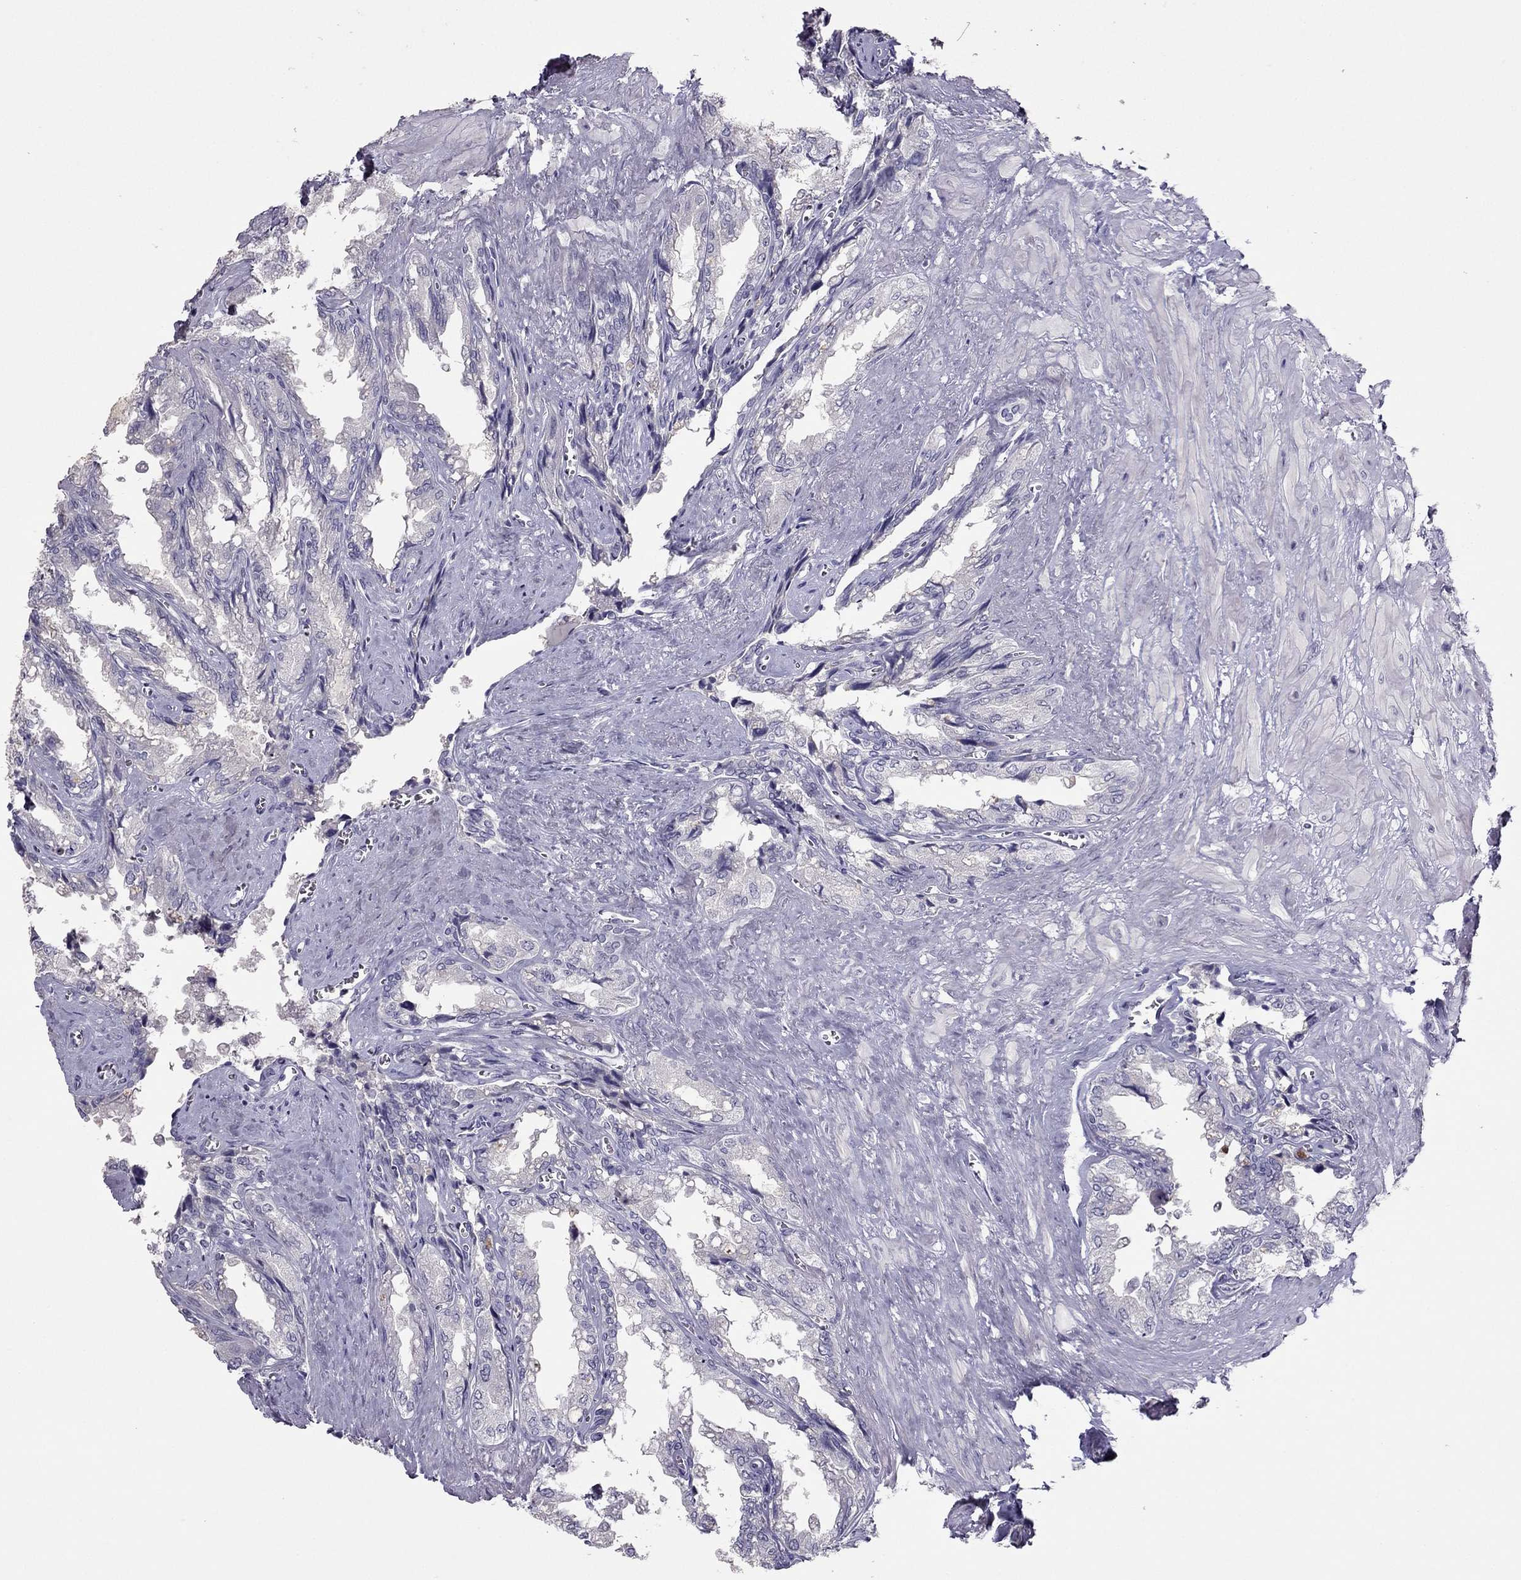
{"staining": {"intensity": "negative", "quantity": "none", "location": "none"}, "tissue": "seminal vesicle", "cell_type": "Glandular cells", "image_type": "normal", "snomed": [{"axis": "morphology", "description": "Normal tissue, NOS"}, {"axis": "topography", "description": "Seminal veicle"}], "caption": "An immunohistochemistry (IHC) image of unremarkable seminal vesicle is shown. There is no staining in glandular cells of seminal vesicle. (Brightfield microscopy of DAB immunohistochemistry at high magnification).", "gene": "RHO", "patient": {"sex": "male", "age": 67}}